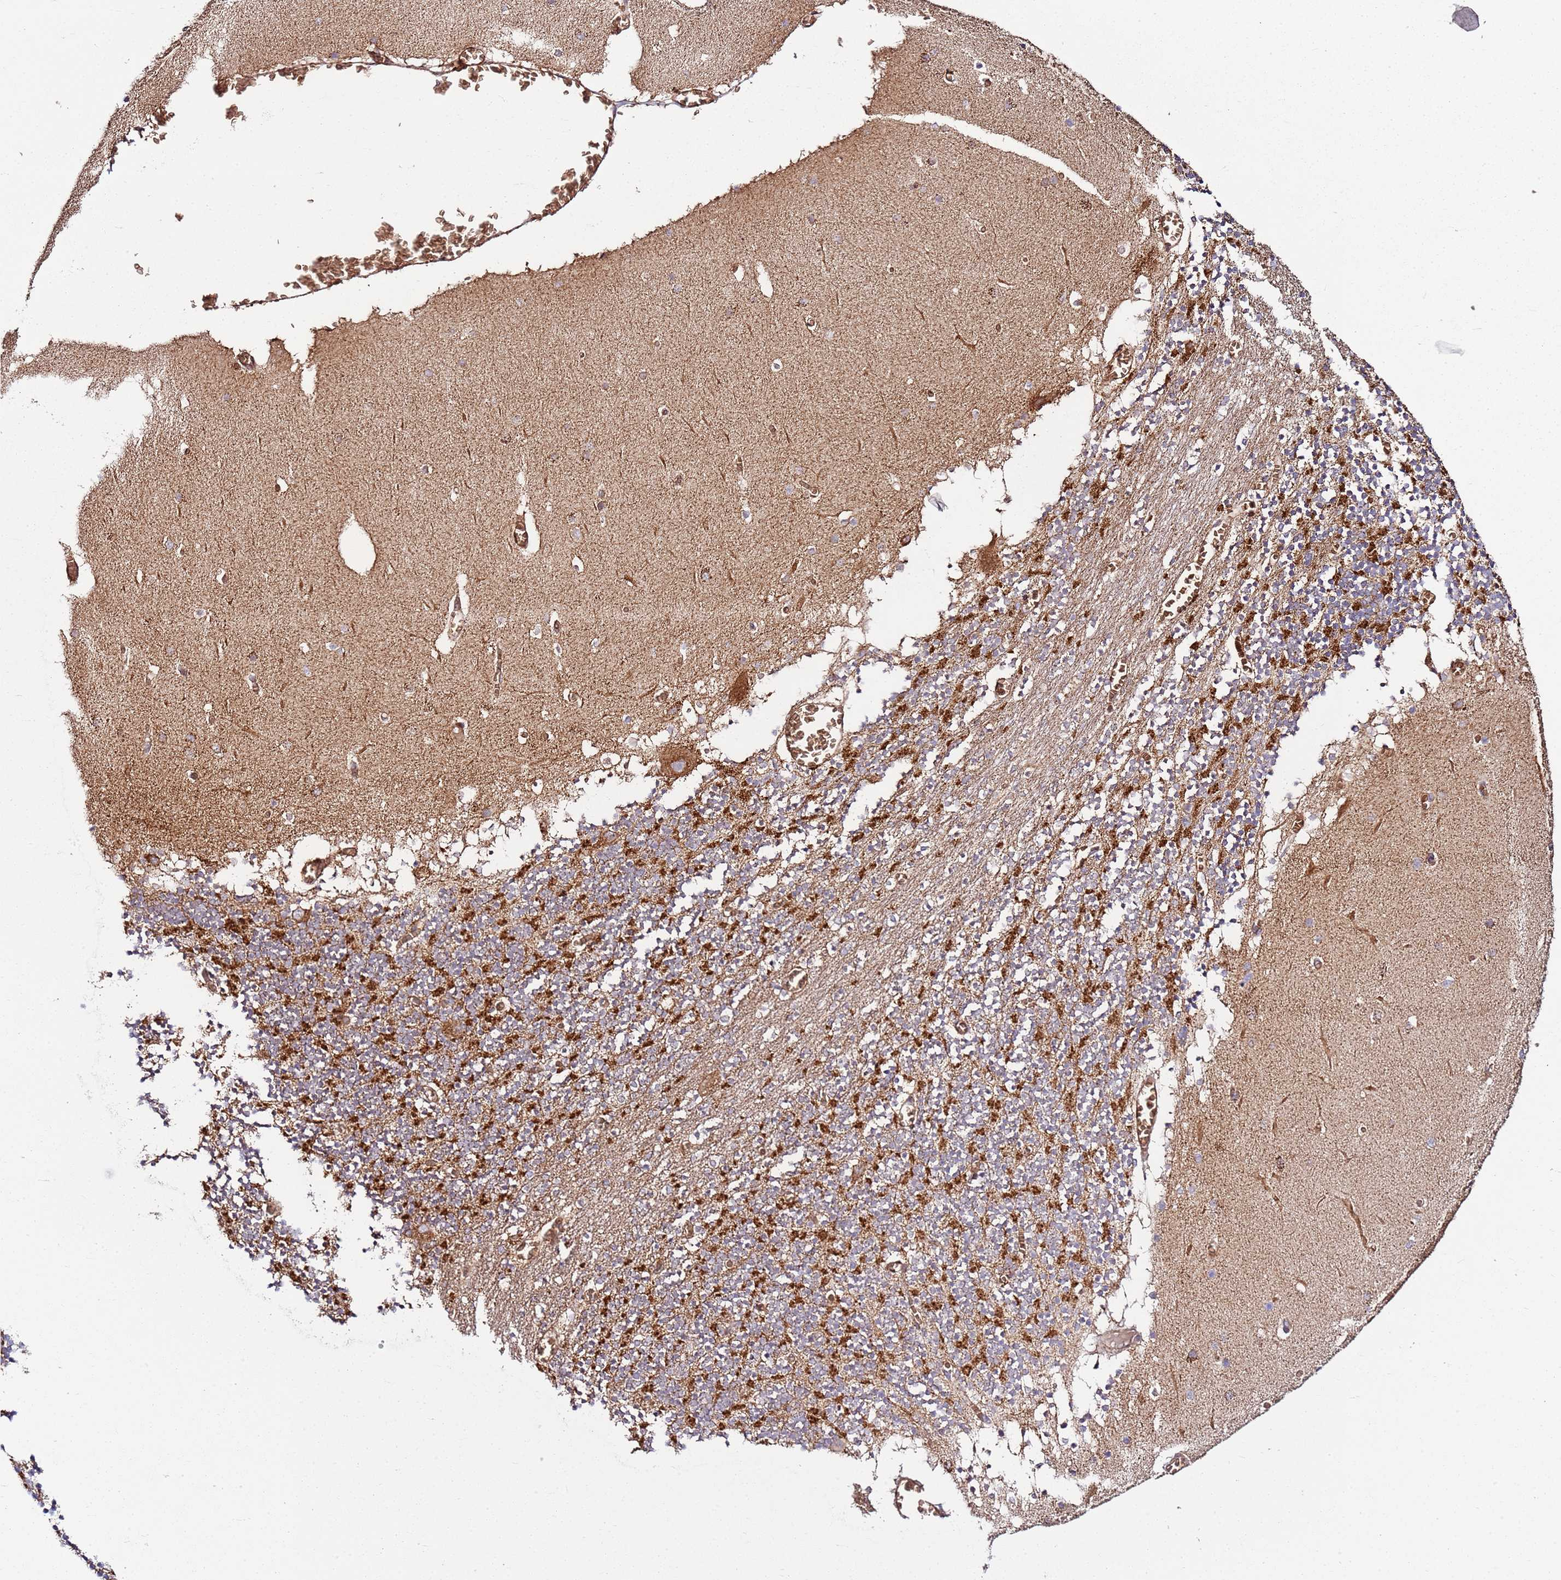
{"staining": {"intensity": "strong", "quantity": "25%-75%", "location": "cytoplasmic/membranous"}, "tissue": "cerebellum", "cell_type": "Cells in granular layer", "image_type": "normal", "snomed": [{"axis": "morphology", "description": "Normal tissue, NOS"}, {"axis": "topography", "description": "Cerebellum"}], "caption": "Cells in granular layer exhibit high levels of strong cytoplasmic/membranous expression in approximately 25%-75% of cells in normal cerebellum. (DAB = brown stain, brightfield microscopy at high magnification).", "gene": "TM2D2", "patient": {"sex": "female", "age": 28}}